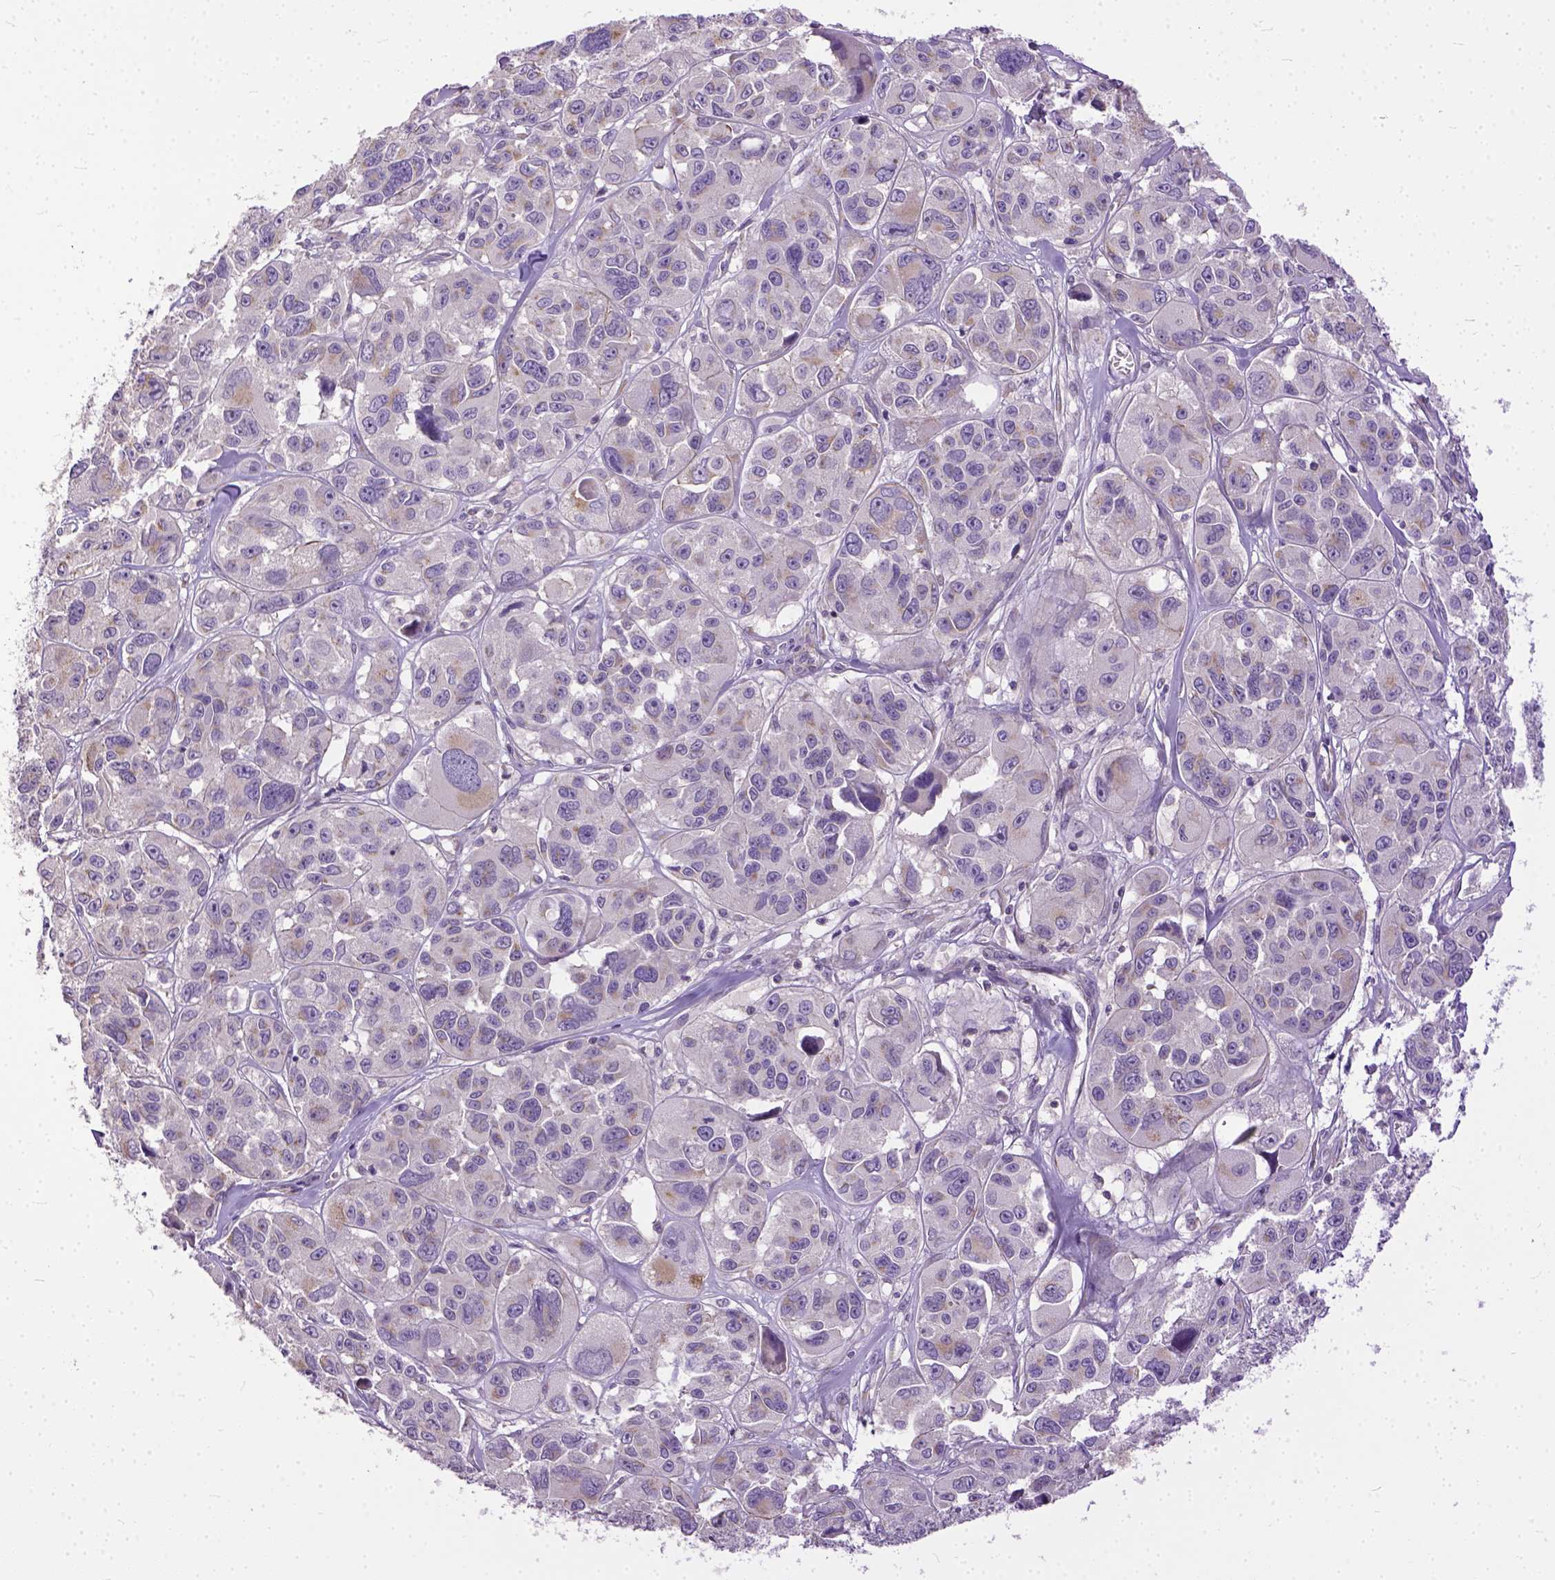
{"staining": {"intensity": "weak", "quantity": "<25%", "location": "cytoplasmic/membranous"}, "tissue": "melanoma", "cell_type": "Tumor cells", "image_type": "cancer", "snomed": [{"axis": "morphology", "description": "Malignant melanoma, NOS"}, {"axis": "topography", "description": "Skin"}], "caption": "Protein analysis of malignant melanoma reveals no significant positivity in tumor cells. Nuclei are stained in blue.", "gene": "BANF2", "patient": {"sex": "female", "age": 66}}